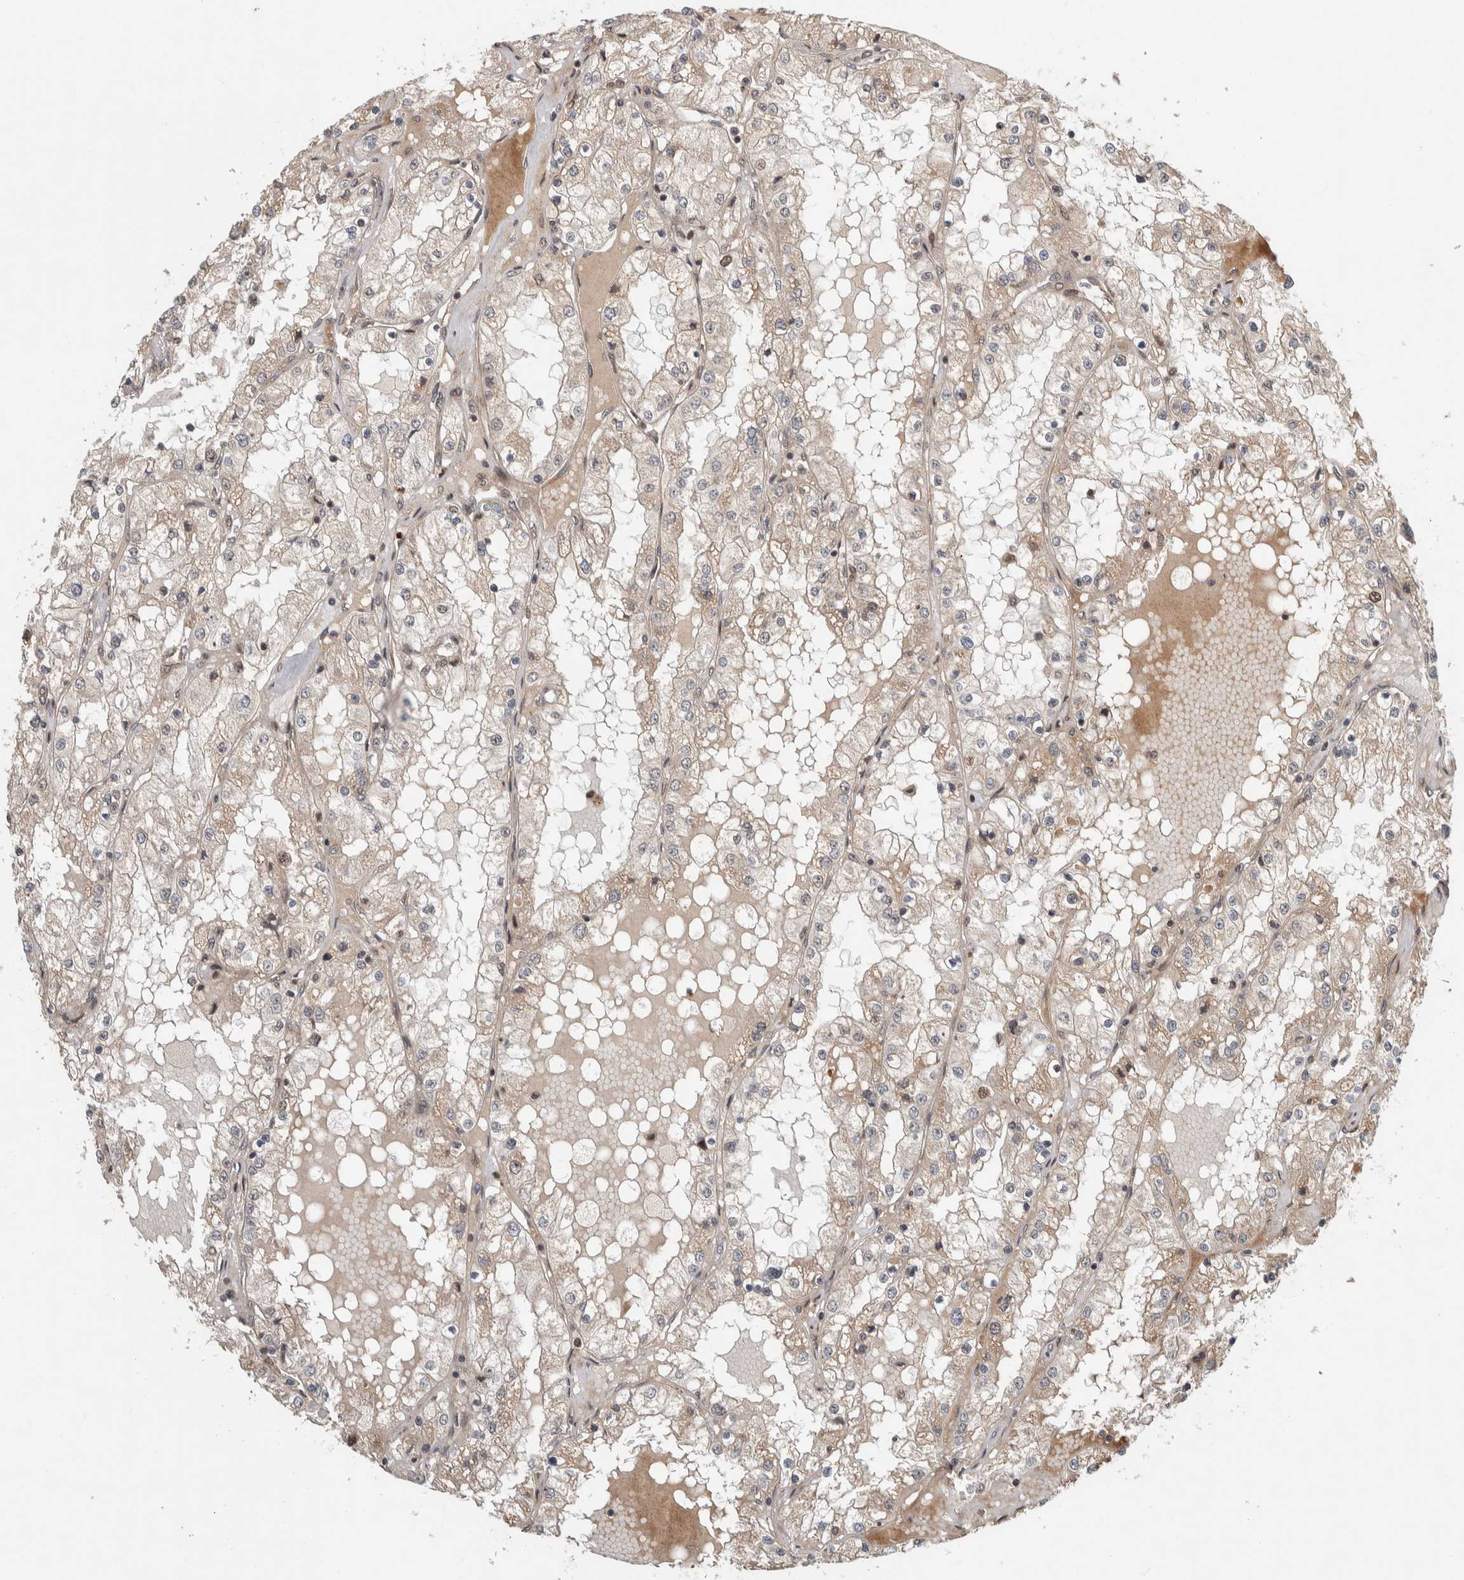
{"staining": {"intensity": "weak", "quantity": "<25%", "location": "cytoplasmic/membranous,nuclear"}, "tissue": "renal cancer", "cell_type": "Tumor cells", "image_type": "cancer", "snomed": [{"axis": "morphology", "description": "Adenocarcinoma, NOS"}, {"axis": "topography", "description": "Kidney"}], "caption": "Renal cancer stained for a protein using immunohistochemistry displays no expression tumor cells.", "gene": "RPS6KA4", "patient": {"sex": "male", "age": 68}}